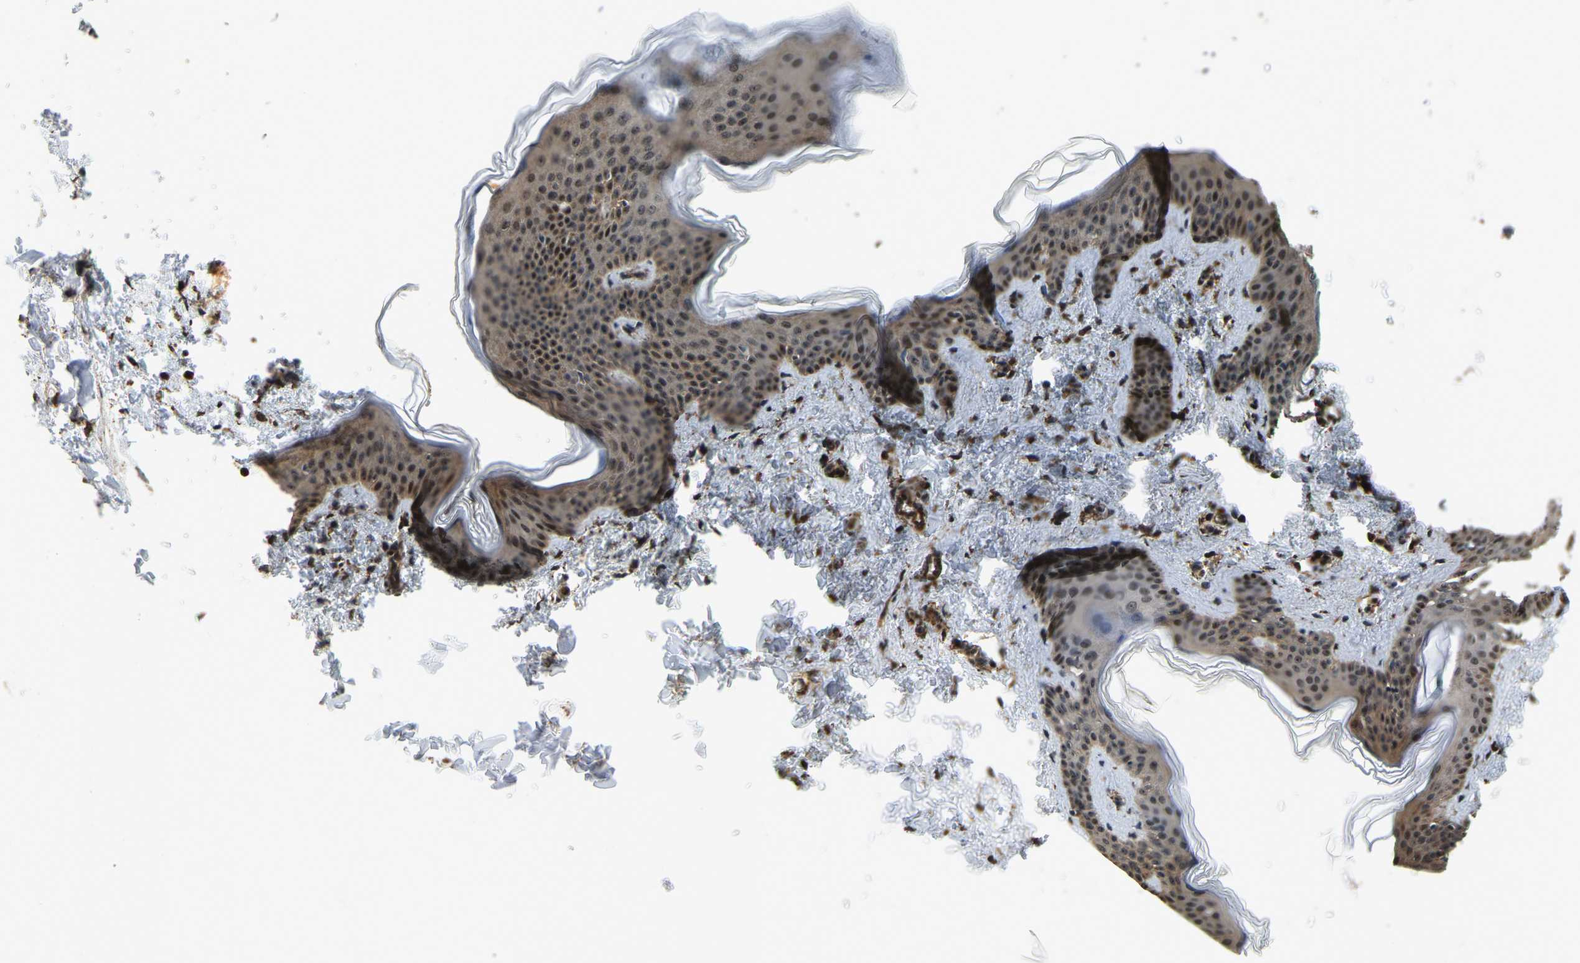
{"staining": {"intensity": "strong", "quantity": ">75%", "location": "cytoplasmic/membranous,nuclear"}, "tissue": "skin", "cell_type": "Fibroblasts", "image_type": "normal", "snomed": [{"axis": "morphology", "description": "Normal tissue, NOS"}, {"axis": "topography", "description": "Skin"}], "caption": "Skin stained with DAB immunohistochemistry exhibits high levels of strong cytoplasmic/membranous,nuclear staining in approximately >75% of fibroblasts.", "gene": "CIAO1", "patient": {"sex": "female", "age": 17}}